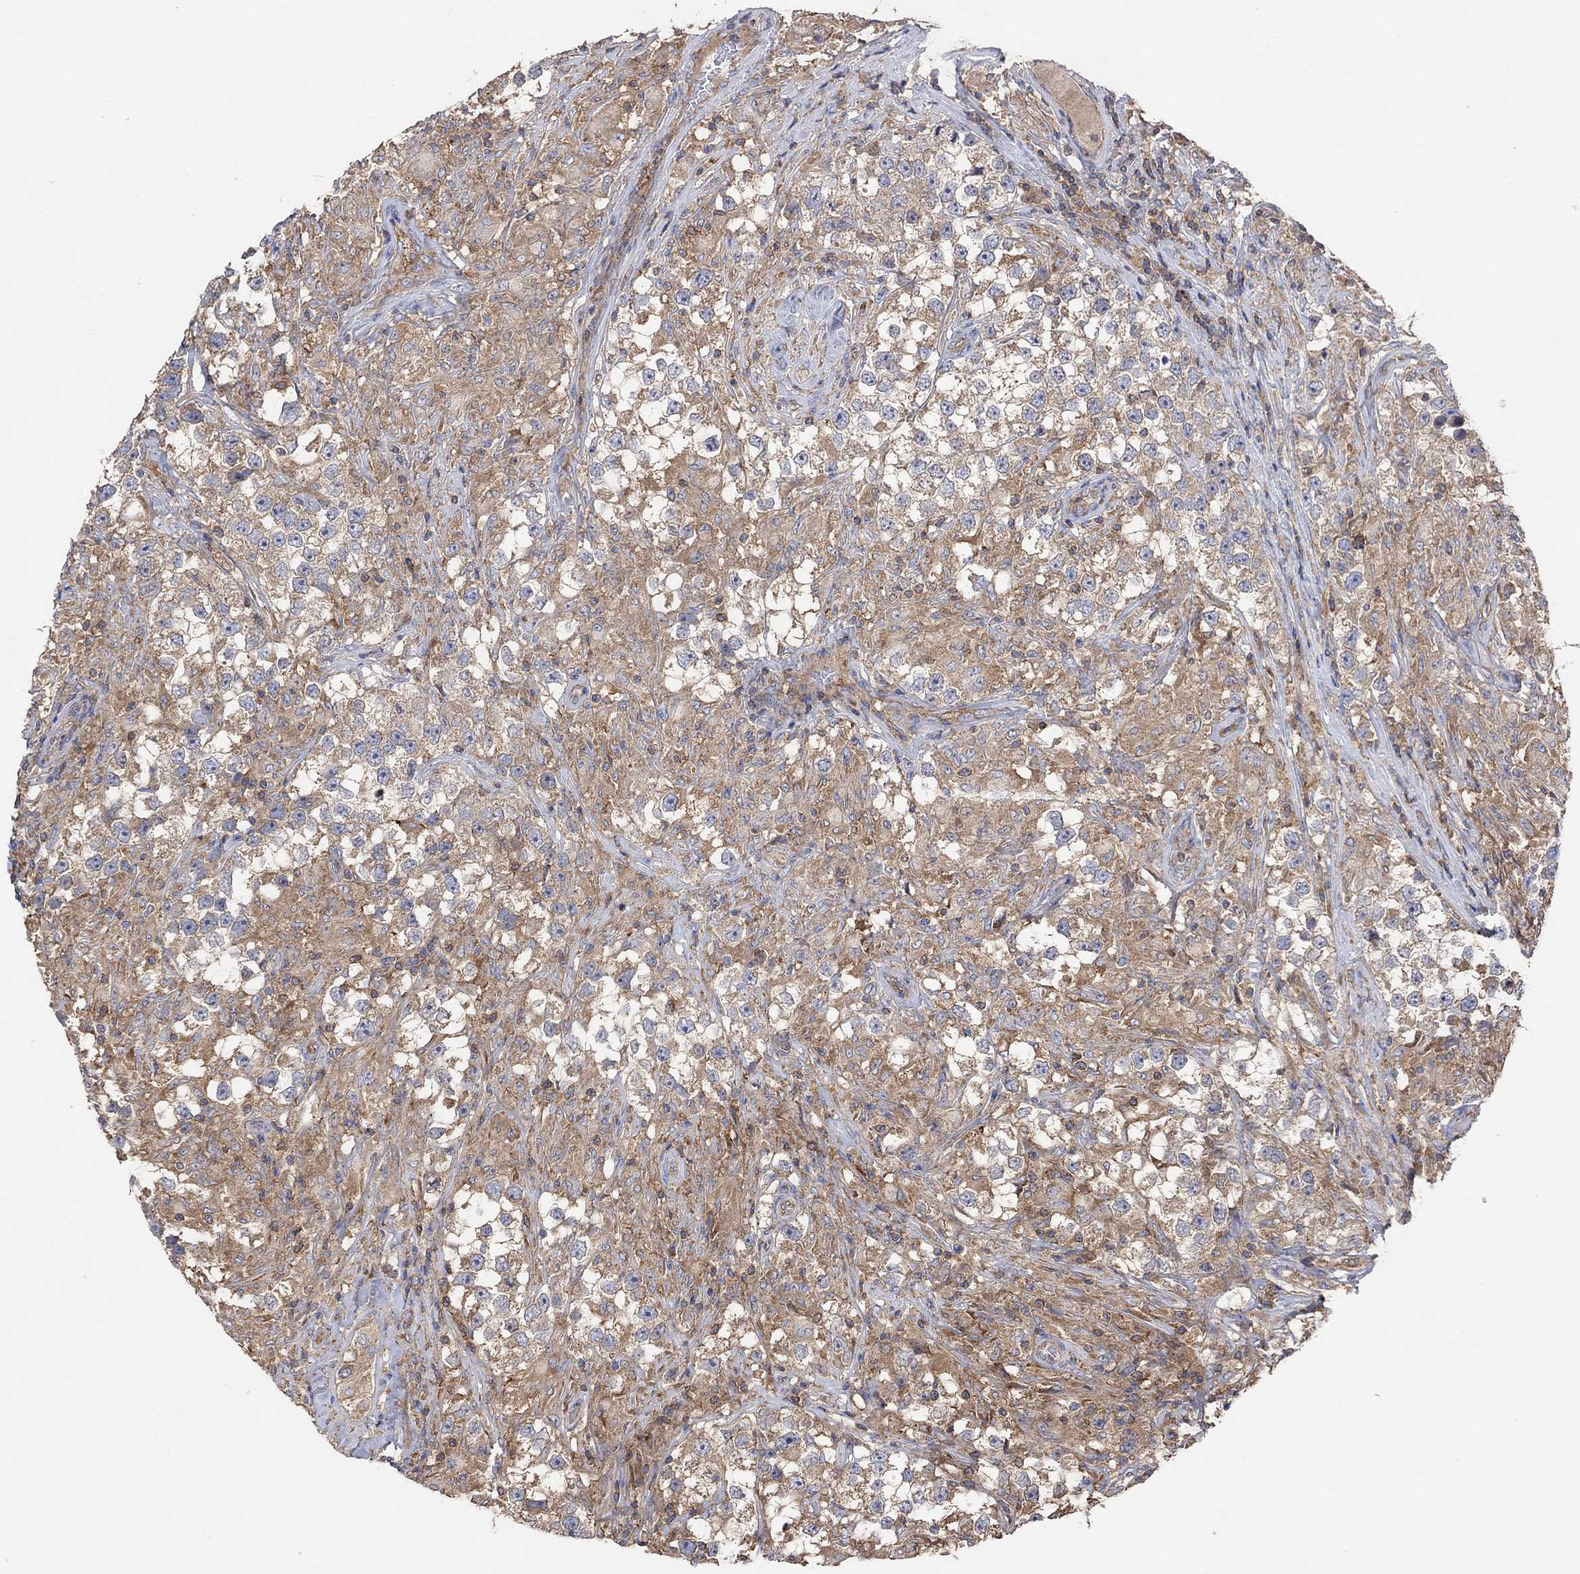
{"staining": {"intensity": "moderate", "quantity": "<25%", "location": "cytoplasmic/membranous"}, "tissue": "testis cancer", "cell_type": "Tumor cells", "image_type": "cancer", "snomed": [{"axis": "morphology", "description": "Seminoma, NOS"}, {"axis": "topography", "description": "Testis"}], "caption": "Immunohistochemical staining of human testis seminoma shows low levels of moderate cytoplasmic/membranous protein positivity in approximately <25% of tumor cells.", "gene": "BLOC1S3", "patient": {"sex": "male", "age": 46}}